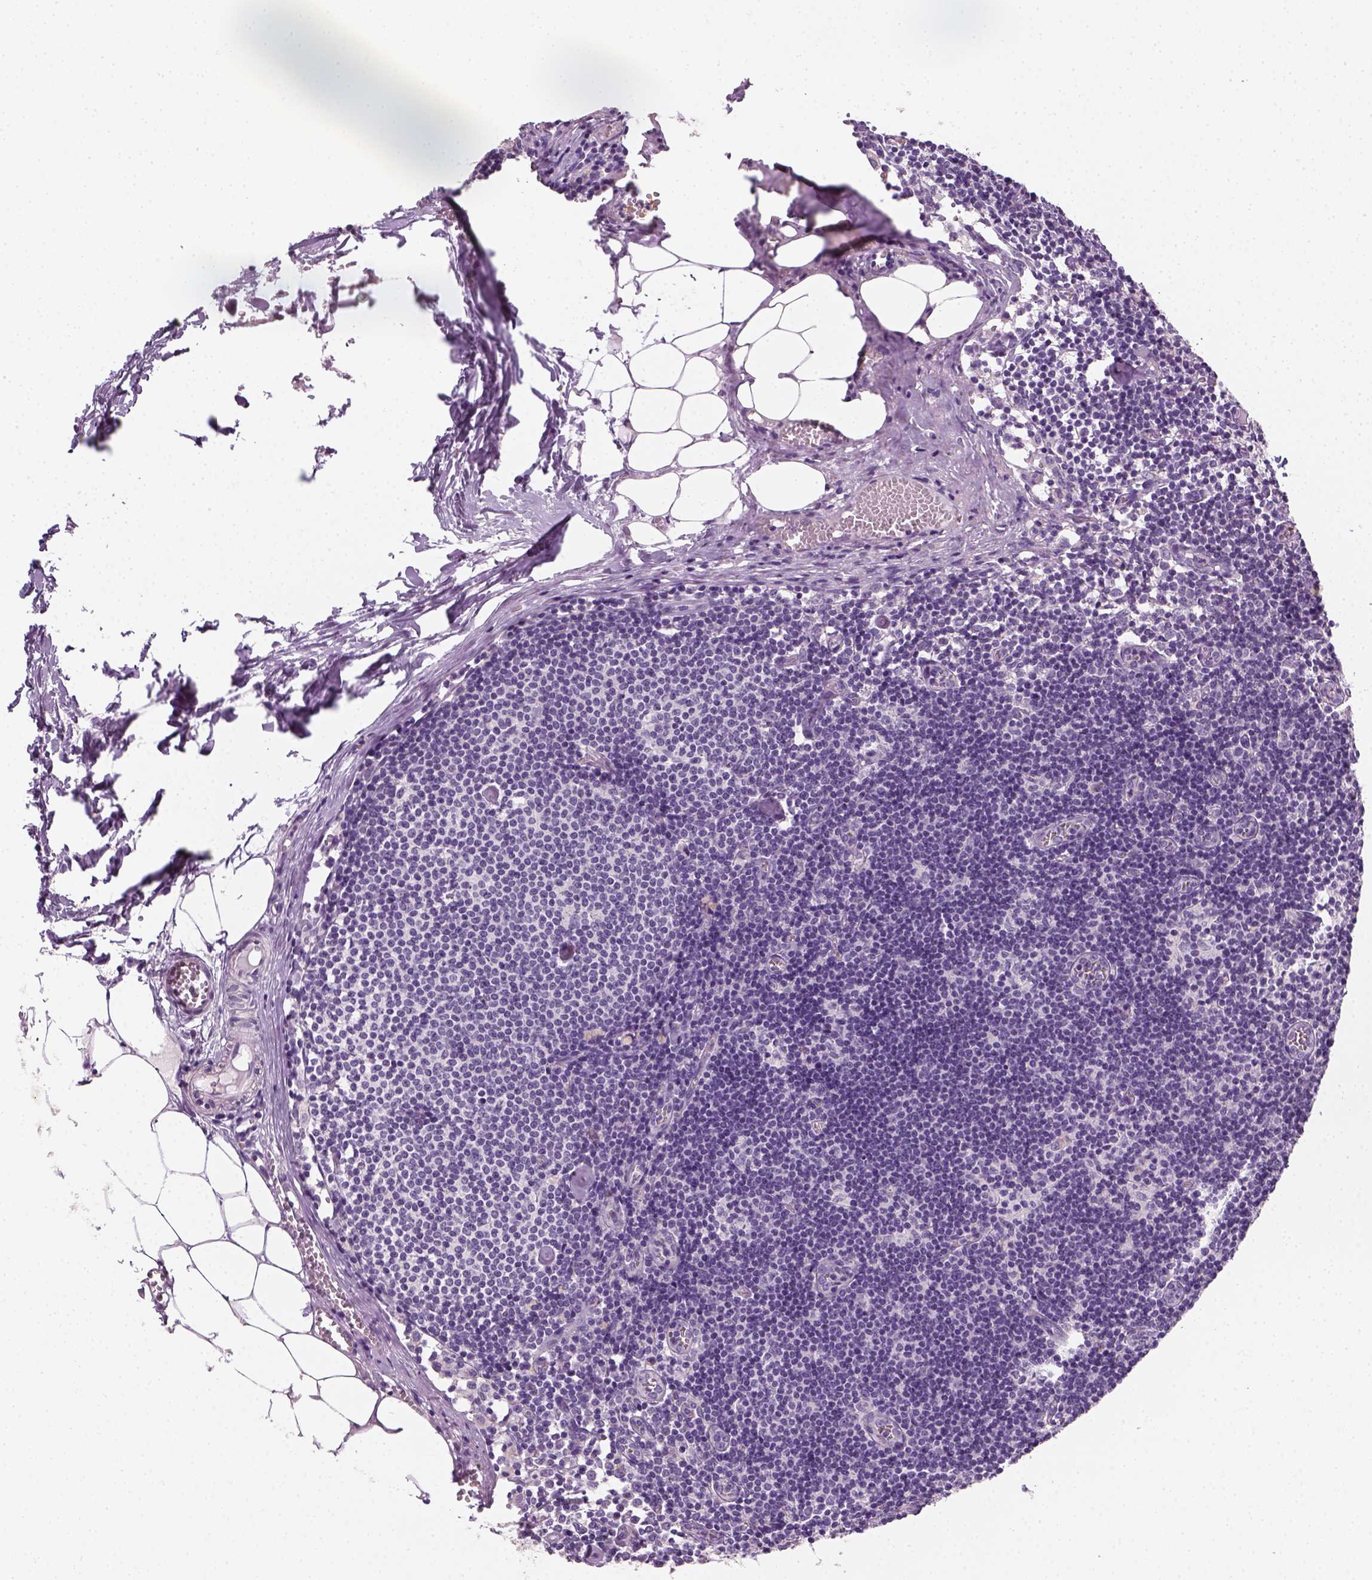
{"staining": {"intensity": "negative", "quantity": "none", "location": "none"}, "tissue": "lymph node", "cell_type": "Germinal center cells", "image_type": "normal", "snomed": [{"axis": "morphology", "description": "Normal tissue, NOS"}, {"axis": "topography", "description": "Lymph node"}], "caption": "Immunohistochemistry micrograph of benign lymph node: human lymph node stained with DAB (3,3'-diaminobenzidine) displays no significant protein positivity in germinal center cells.", "gene": "FAM163B", "patient": {"sex": "female", "age": 52}}